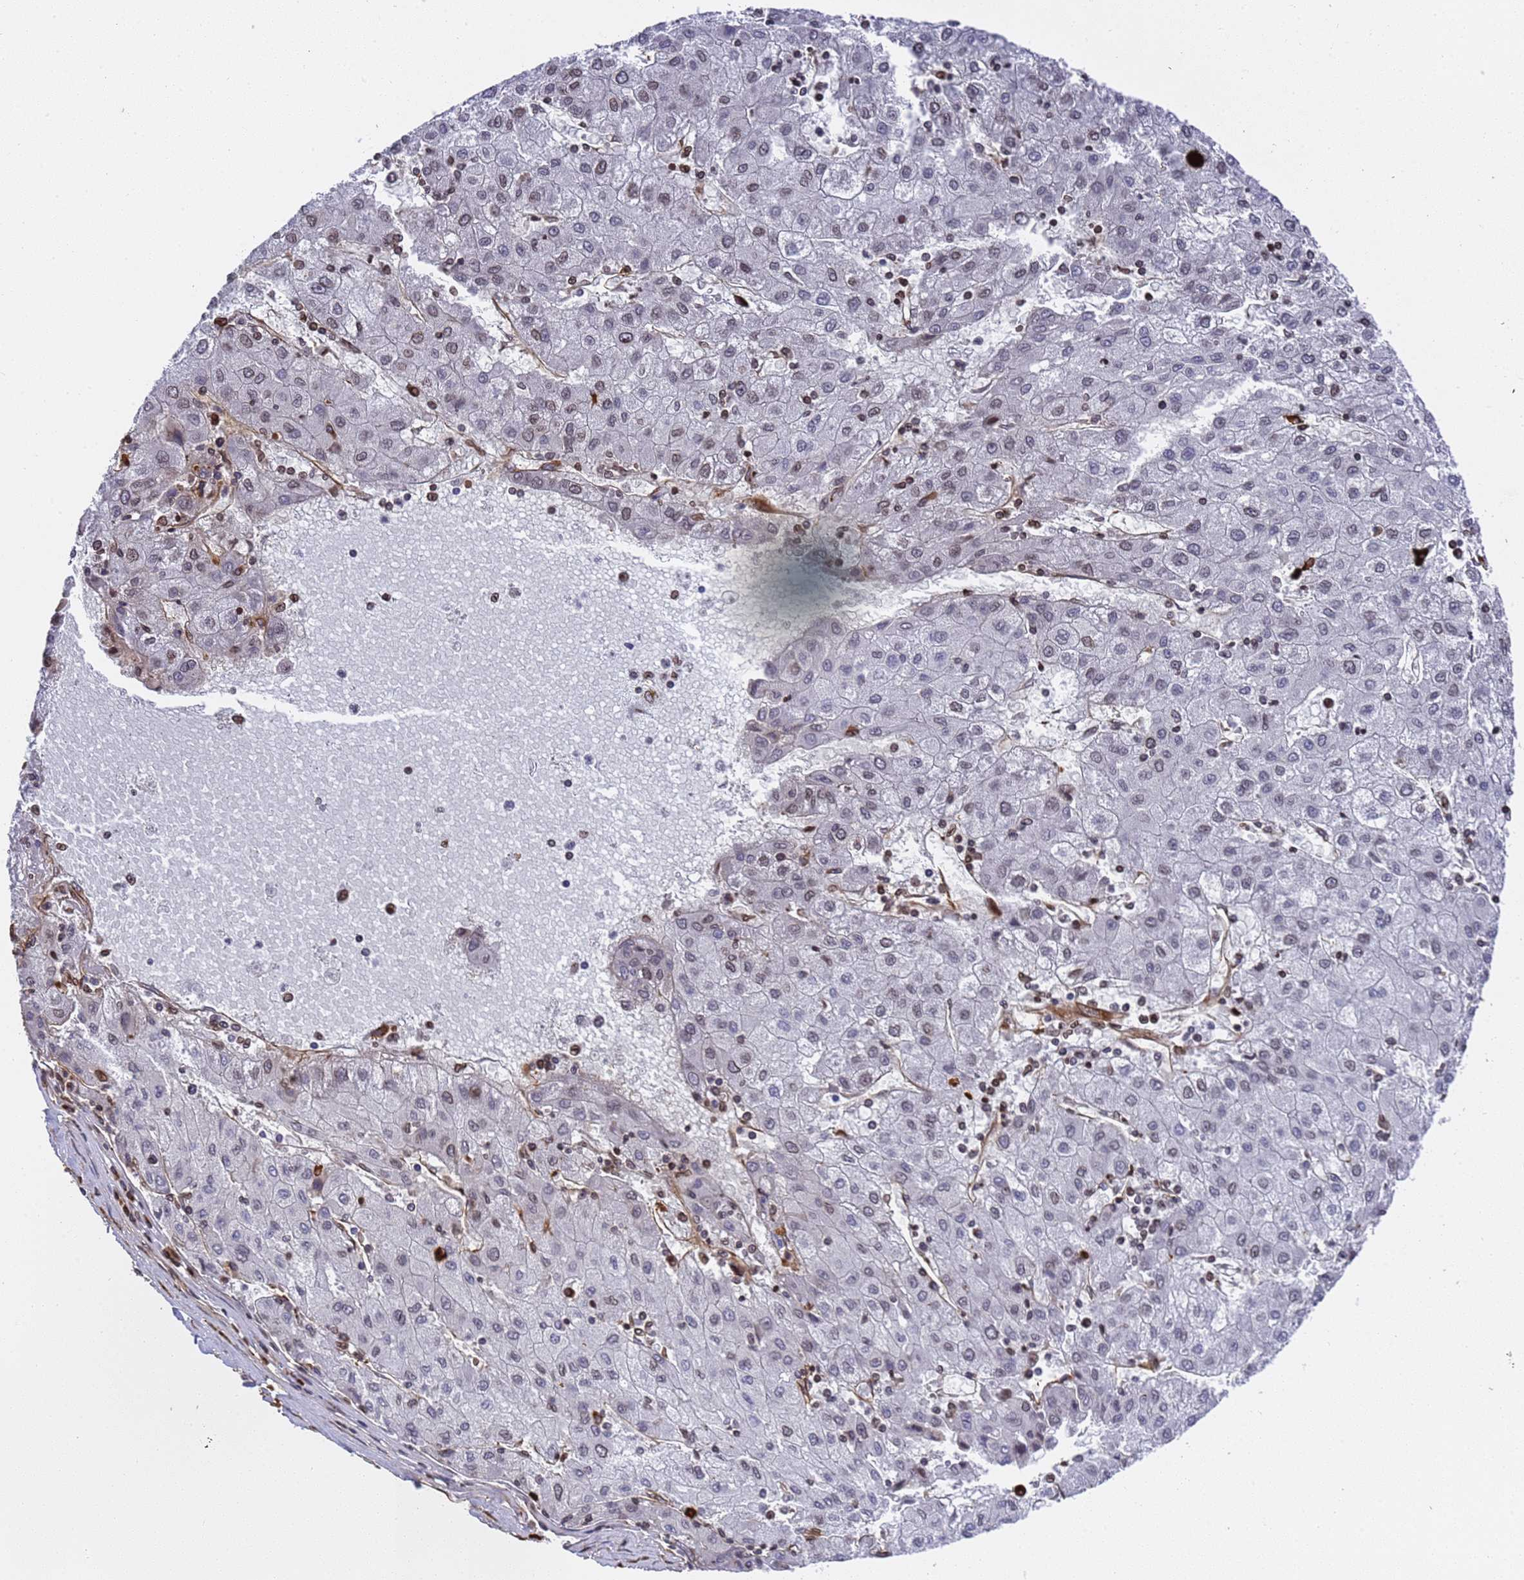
{"staining": {"intensity": "weak", "quantity": "<25%", "location": "nuclear"}, "tissue": "liver cancer", "cell_type": "Tumor cells", "image_type": "cancer", "snomed": [{"axis": "morphology", "description": "Carcinoma, Hepatocellular, NOS"}, {"axis": "topography", "description": "Liver"}], "caption": "DAB (3,3'-diaminobenzidine) immunohistochemical staining of human hepatocellular carcinoma (liver) demonstrates no significant expression in tumor cells.", "gene": "IGFBP7", "patient": {"sex": "male", "age": 72}}